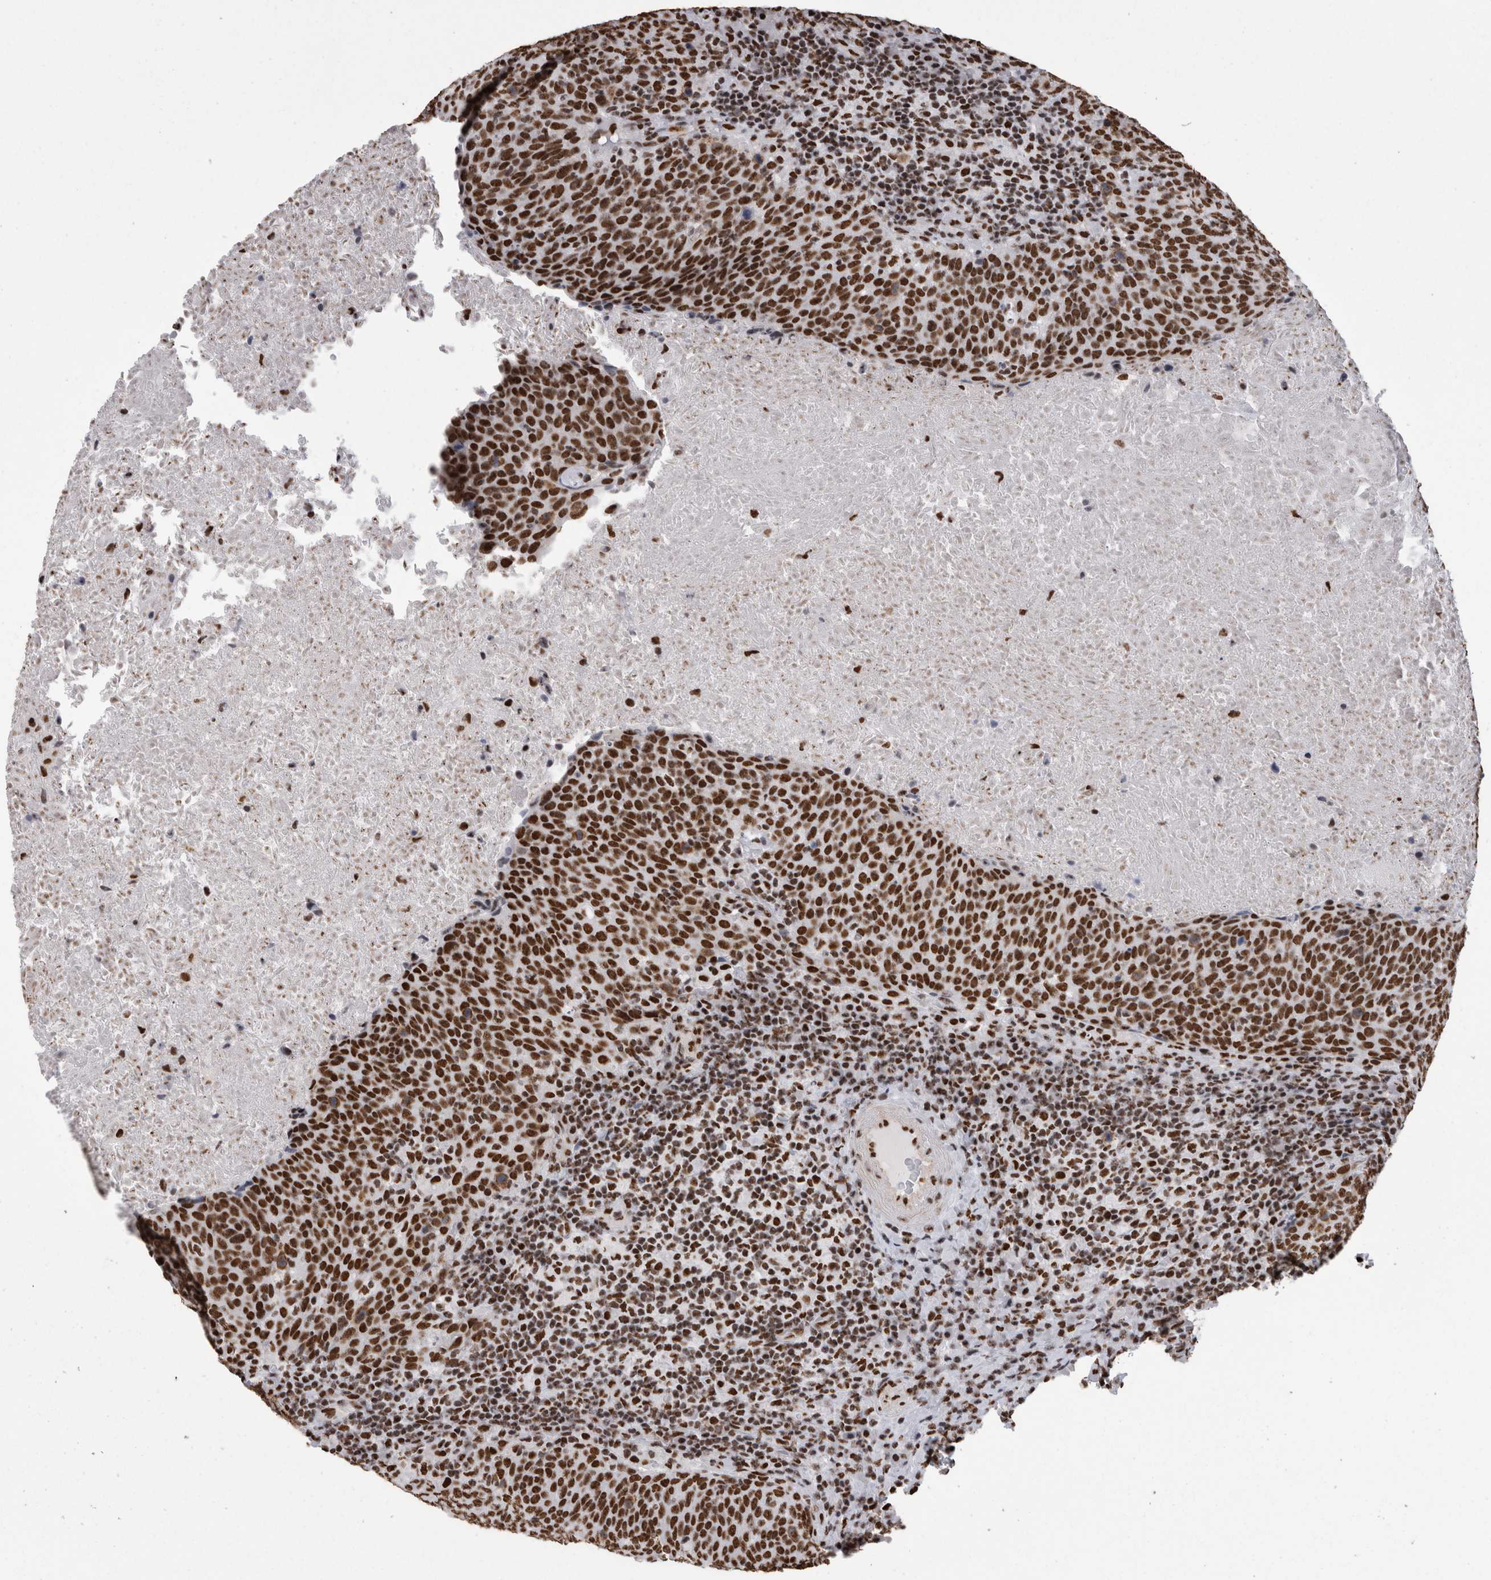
{"staining": {"intensity": "strong", "quantity": ">75%", "location": "nuclear"}, "tissue": "head and neck cancer", "cell_type": "Tumor cells", "image_type": "cancer", "snomed": [{"axis": "morphology", "description": "Squamous cell carcinoma, NOS"}, {"axis": "morphology", "description": "Squamous cell carcinoma, metastatic, NOS"}, {"axis": "topography", "description": "Lymph node"}, {"axis": "topography", "description": "Head-Neck"}], "caption": "Head and neck cancer (squamous cell carcinoma) stained with immunohistochemistry (IHC) demonstrates strong nuclear positivity in approximately >75% of tumor cells.", "gene": "HNRNPM", "patient": {"sex": "male", "age": 62}}